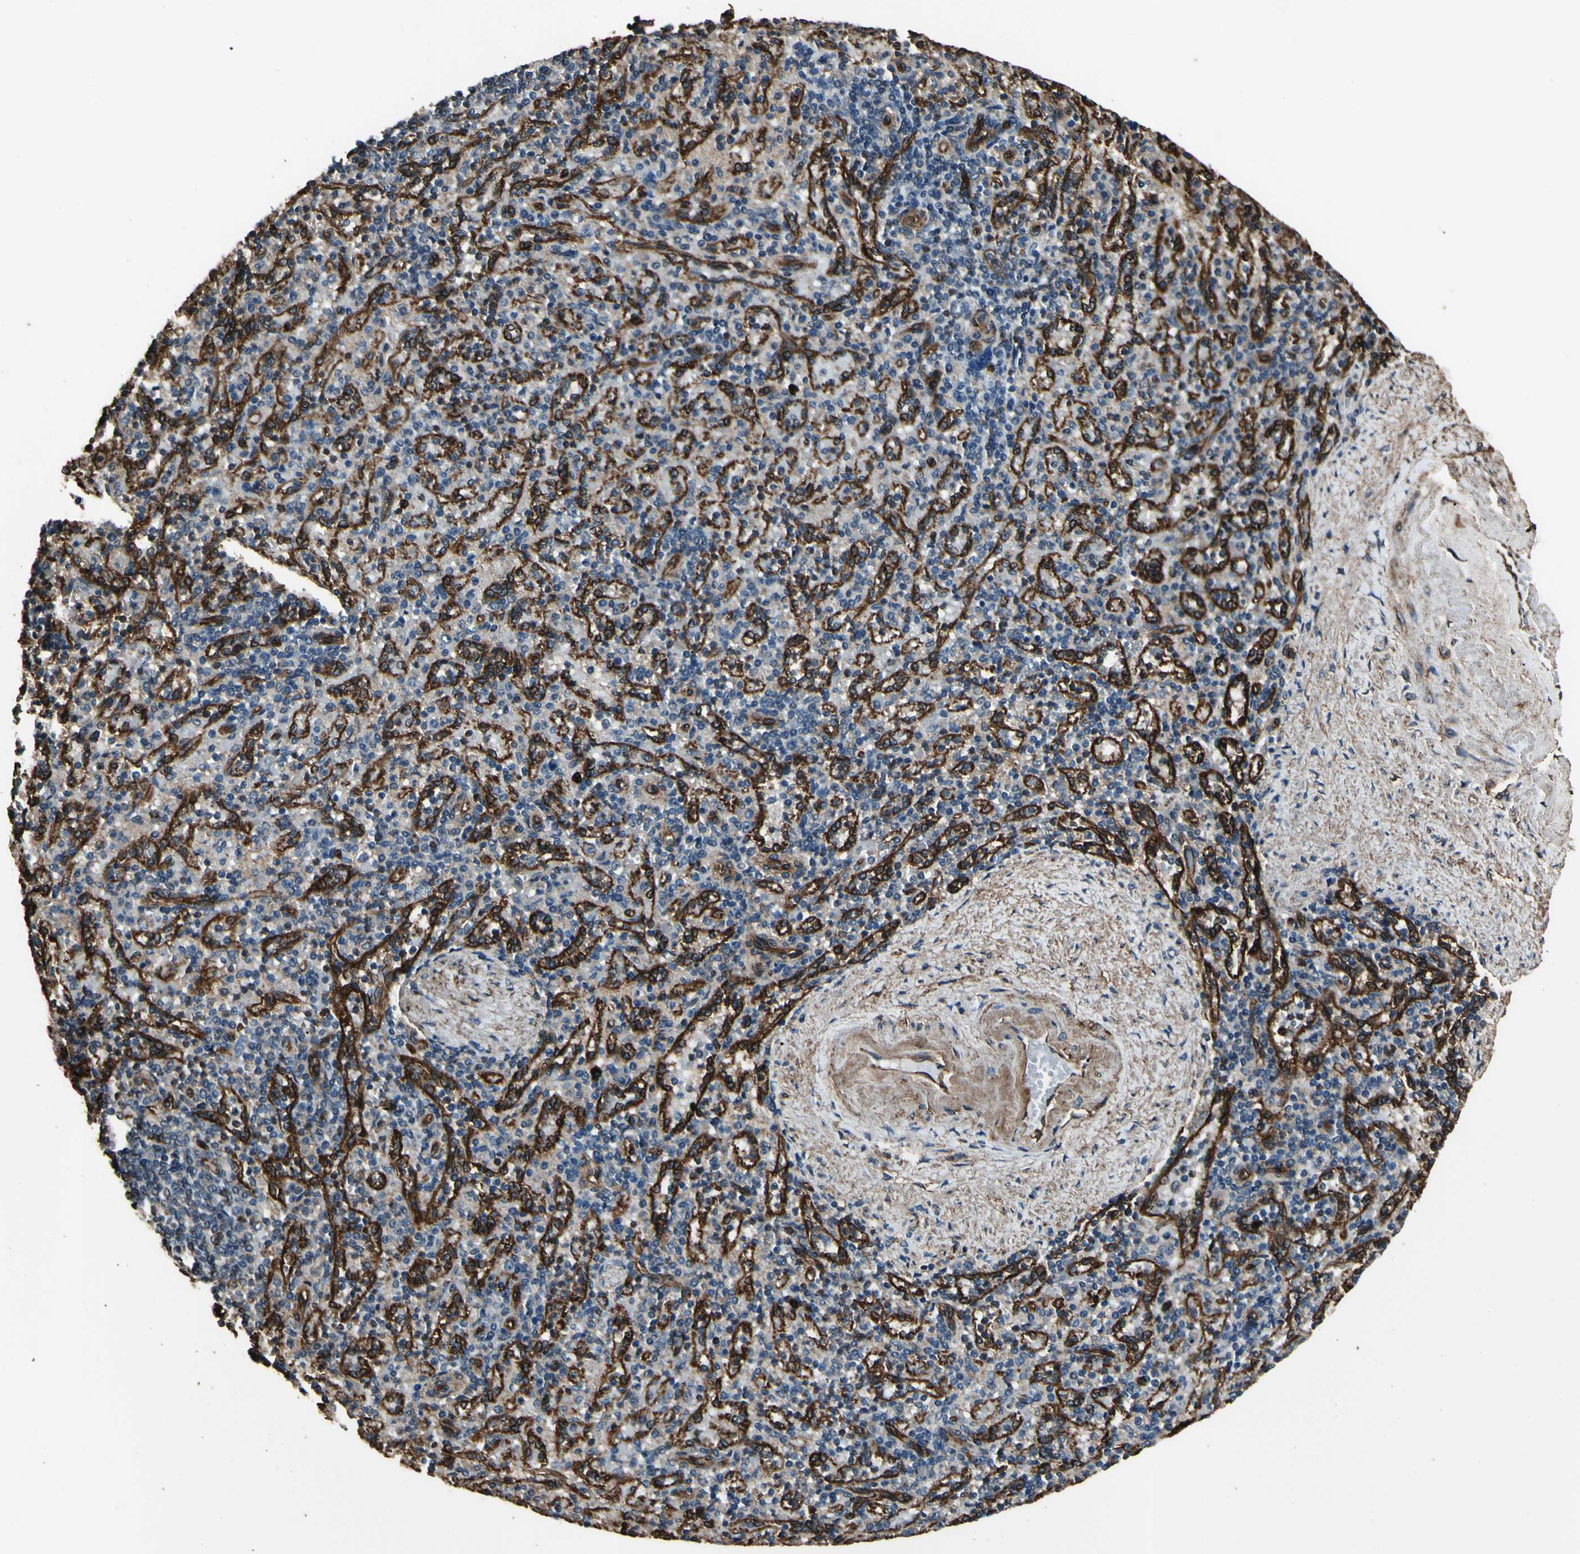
{"staining": {"intensity": "weak", "quantity": "25%-75%", "location": "cytoplasmic/membranous"}, "tissue": "spleen", "cell_type": "Cells in red pulp", "image_type": "normal", "snomed": [{"axis": "morphology", "description": "Normal tissue, NOS"}, {"axis": "topography", "description": "Spleen"}], "caption": "The image reveals staining of unremarkable spleen, revealing weak cytoplasmic/membranous protein expression (brown color) within cells in red pulp. (IHC, brightfield microscopy, high magnification).", "gene": "TSPO", "patient": {"sex": "female", "age": 74}}